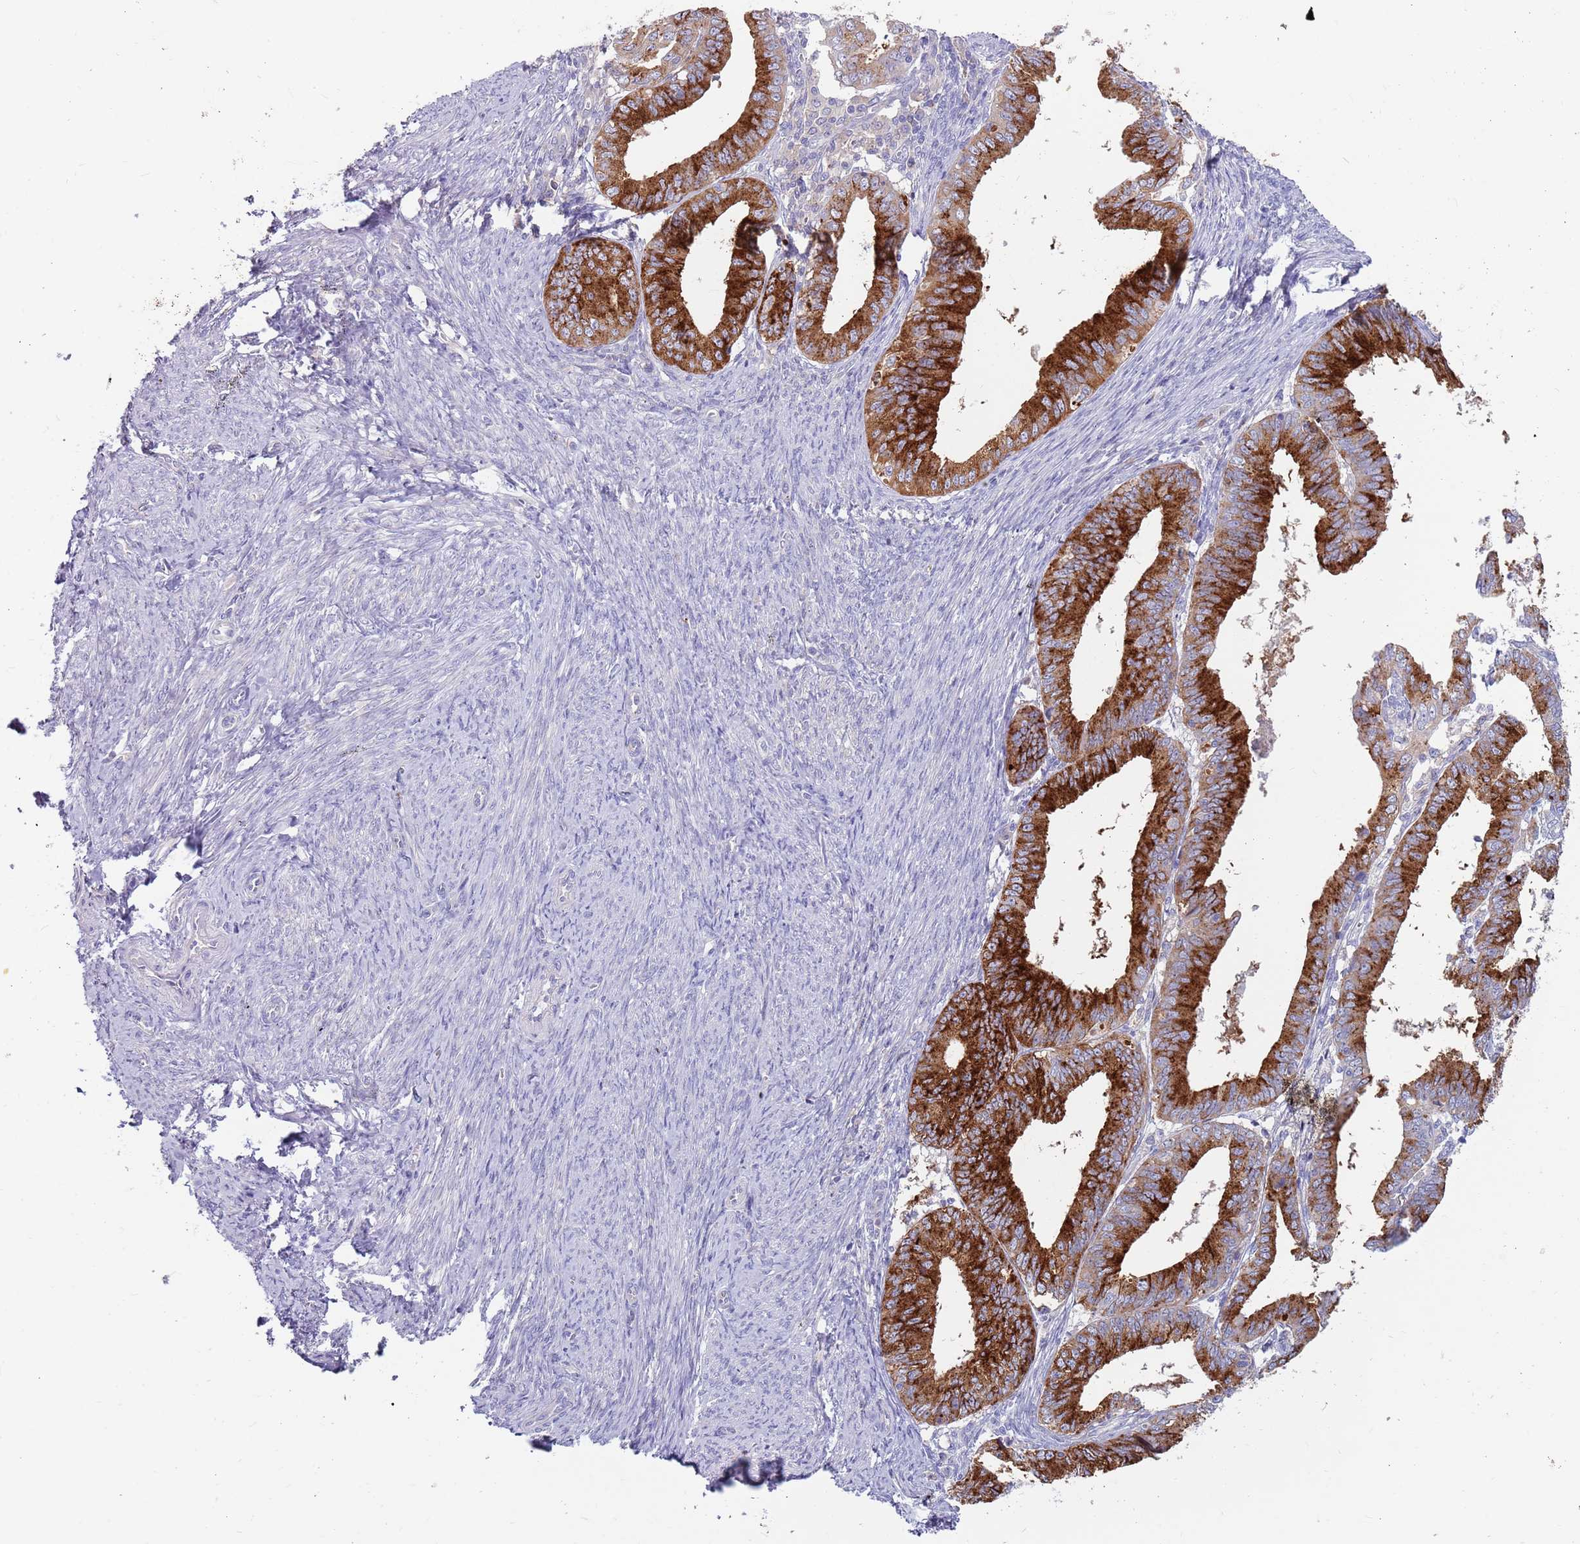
{"staining": {"intensity": "strong", "quantity": ">75%", "location": "cytoplasmic/membranous"}, "tissue": "endometrial cancer", "cell_type": "Tumor cells", "image_type": "cancer", "snomed": [{"axis": "morphology", "description": "Adenocarcinoma, NOS"}, {"axis": "topography", "description": "Endometrium"}], "caption": "Strong cytoplasmic/membranous protein expression is identified in approximately >75% of tumor cells in endometrial cancer (adenocarcinoma).", "gene": "BORCS5", "patient": {"sex": "female", "age": 56}}